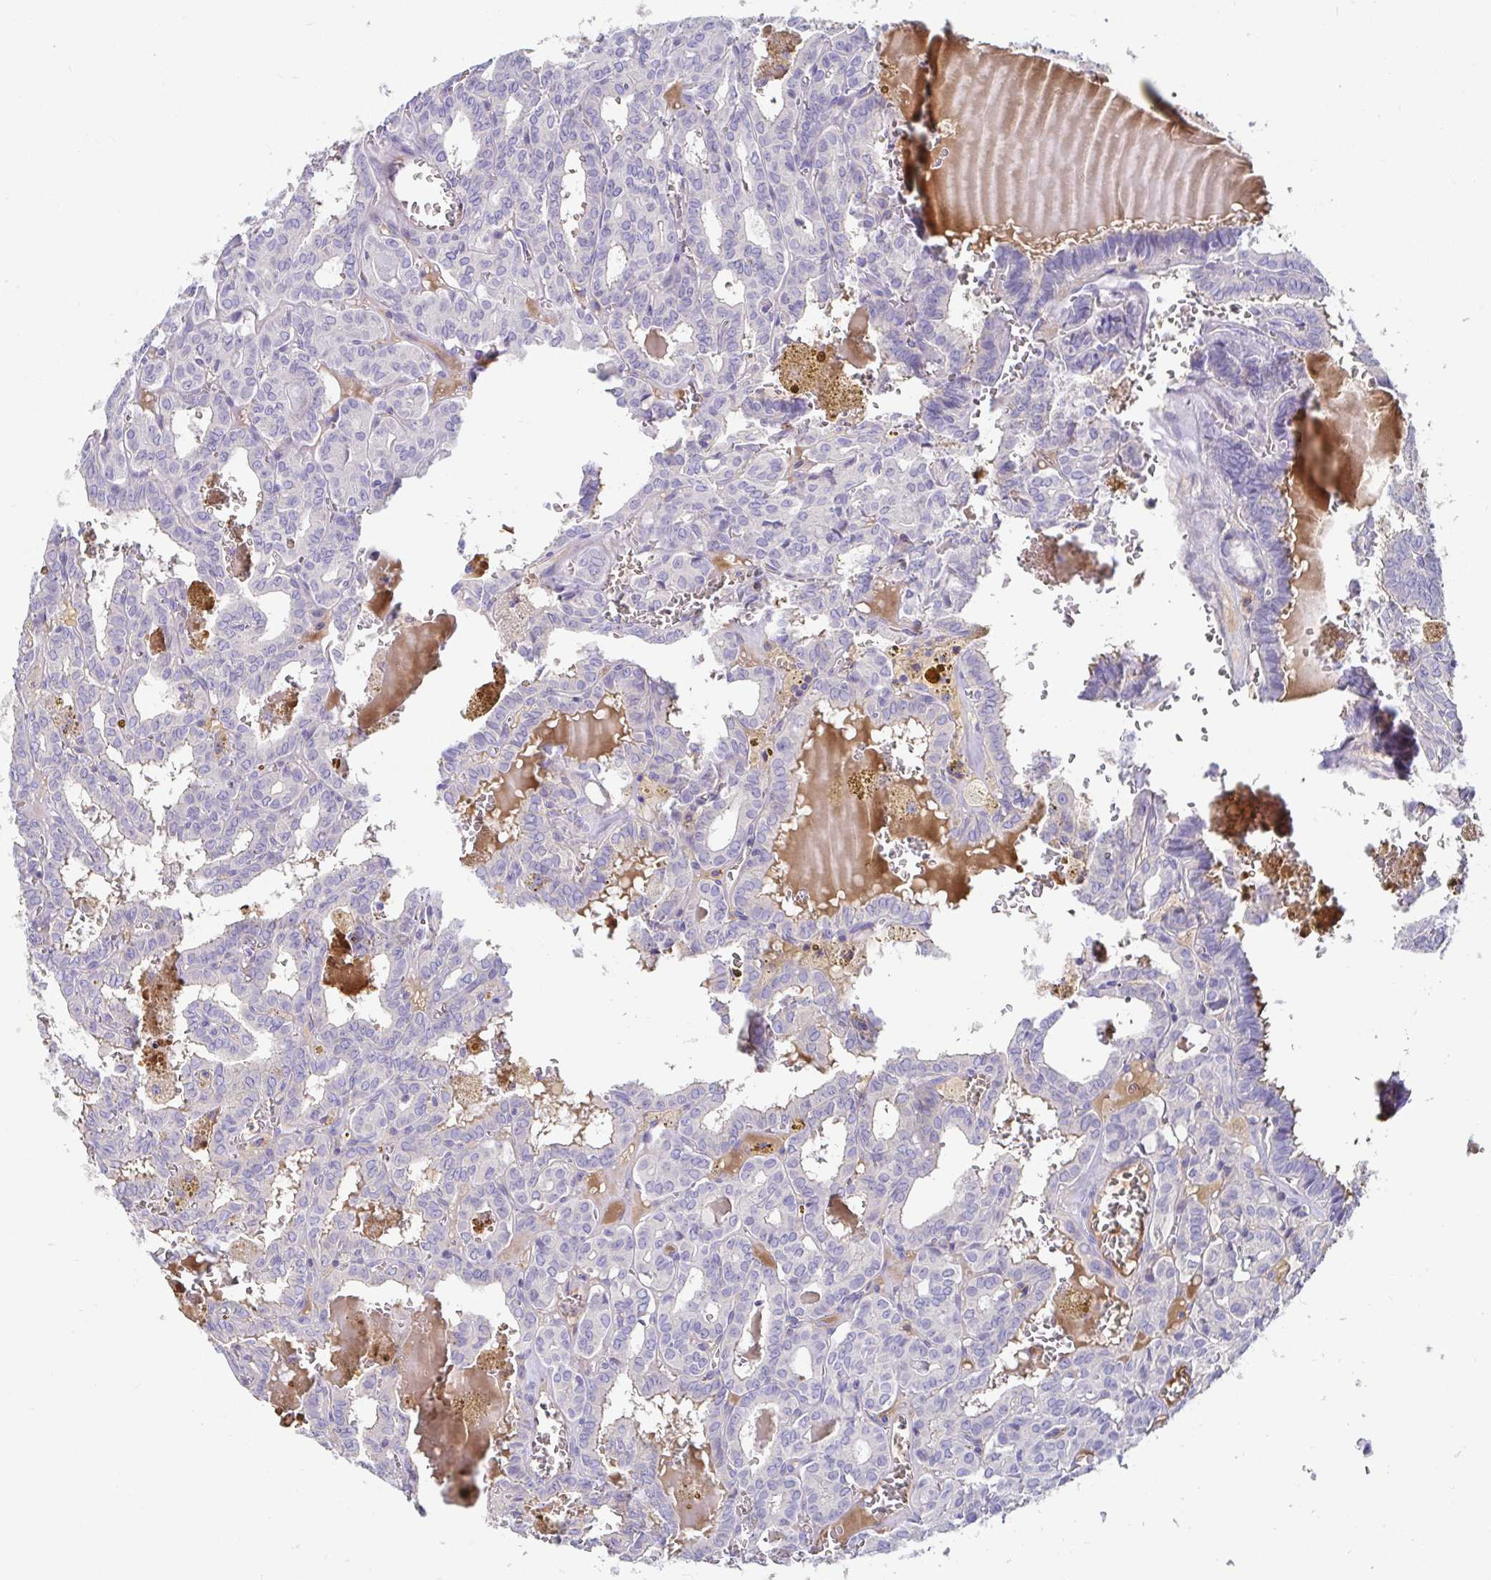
{"staining": {"intensity": "negative", "quantity": "none", "location": "none"}, "tissue": "thyroid cancer", "cell_type": "Tumor cells", "image_type": "cancer", "snomed": [{"axis": "morphology", "description": "Papillary adenocarcinoma, NOS"}, {"axis": "topography", "description": "Thyroid gland"}], "caption": "DAB (3,3'-diaminobenzidine) immunohistochemical staining of human thyroid cancer (papillary adenocarcinoma) displays no significant positivity in tumor cells. The staining was performed using DAB (3,3'-diaminobenzidine) to visualize the protein expression in brown, while the nuclei were stained in blue with hematoxylin (Magnification: 20x).", "gene": "C4orf17", "patient": {"sex": "female", "age": 39}}